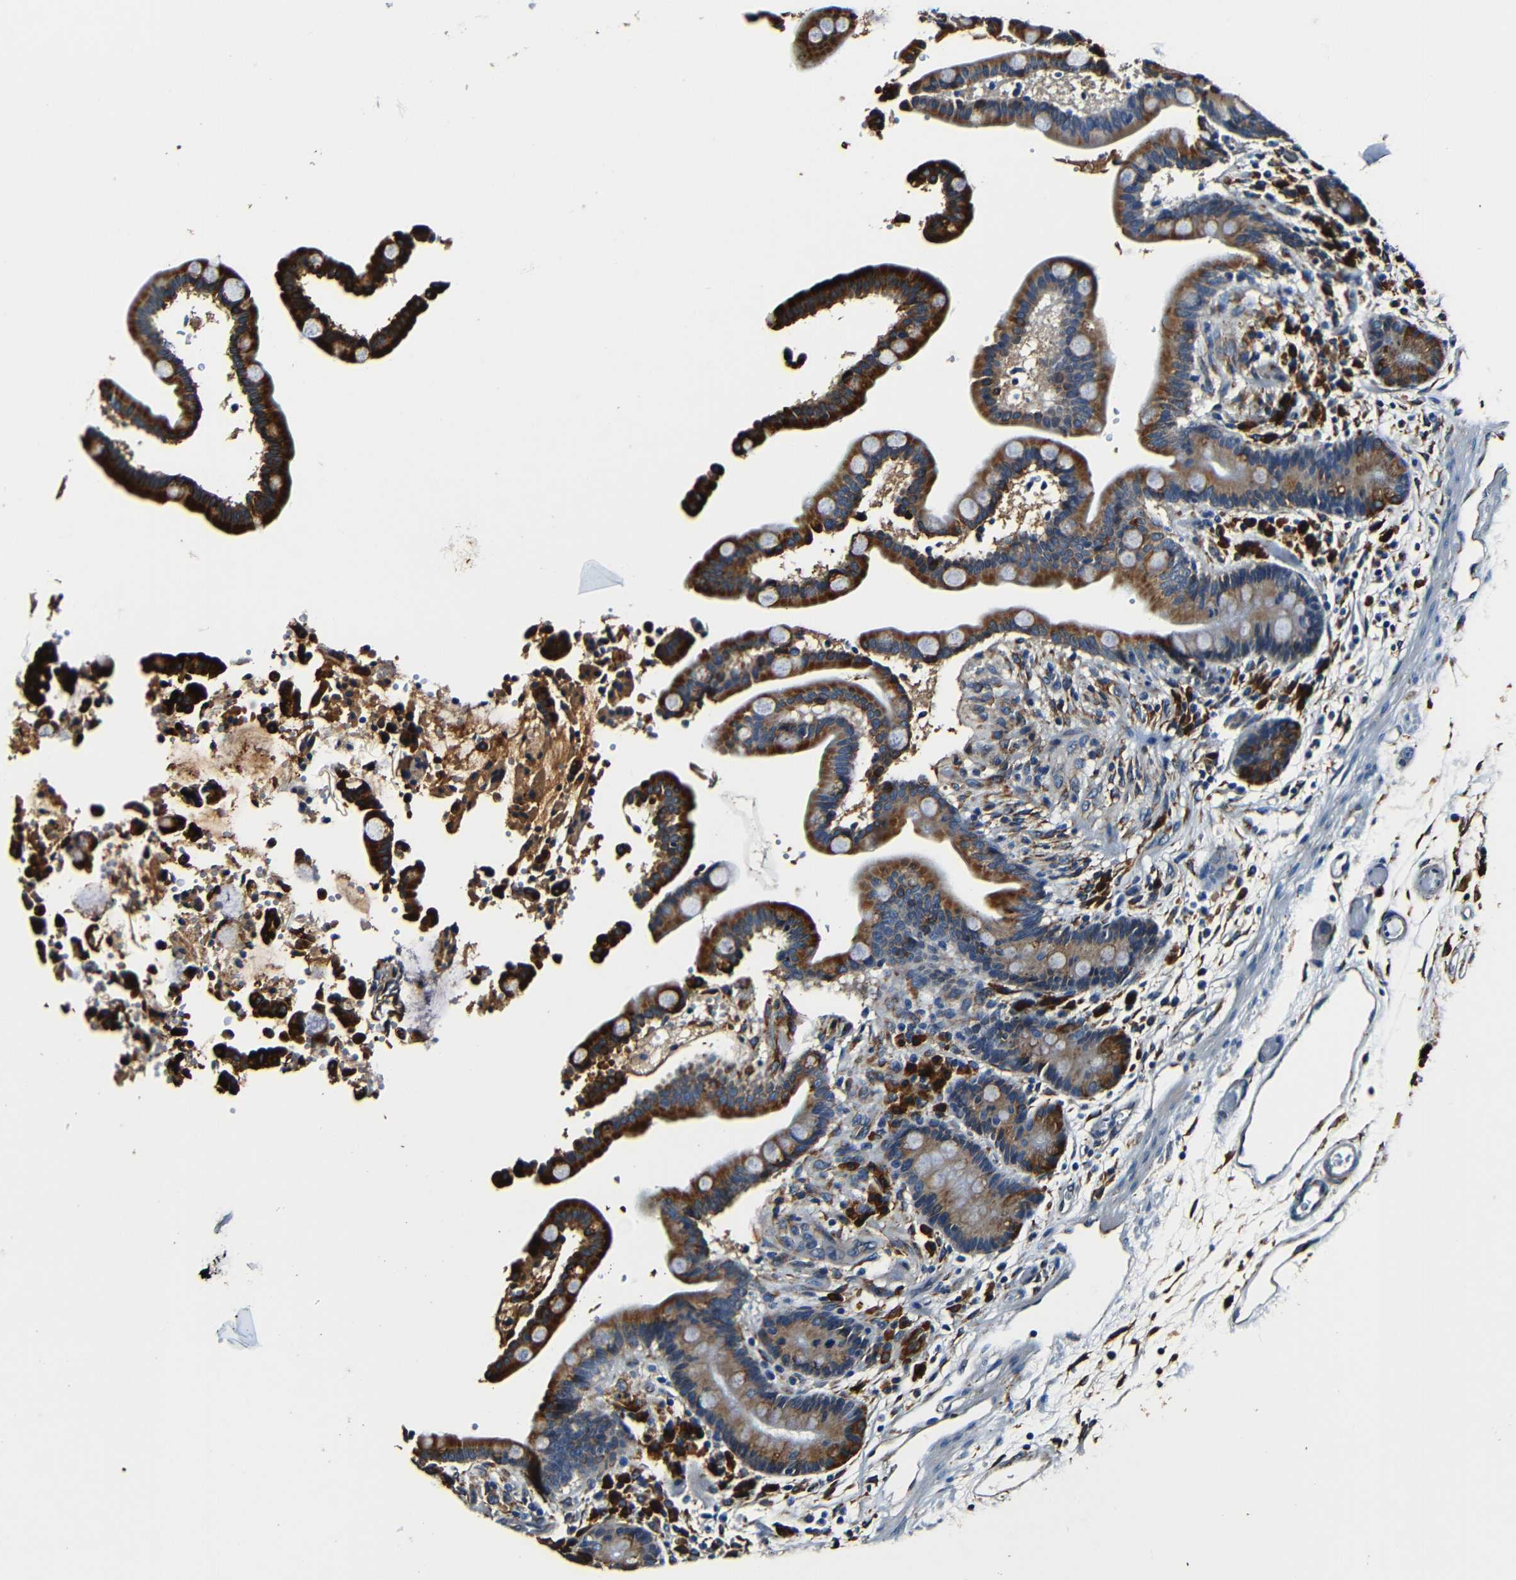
{"staining": {"intensity": "negative", "quantity": "none", "location": "none"}, "tissue": "colon", "cell_type": "Endothelial cells", "image_type": "normal", "snomed": [{"axis": "morphology", "description": "Normal tissue, NOS"}, {"axis": "topography", "description": "Colon"}], "caption": "Colon was stained to show a protein in brown. There is no significant expression in endothelial cells. Brightfield microscopy of immunohistochemistry stained with DAB (brown) and hematoxylin (blue), captured at high magnification.", "gene": "RRBP1", "patient": {"sex": "male", "age": 73}}